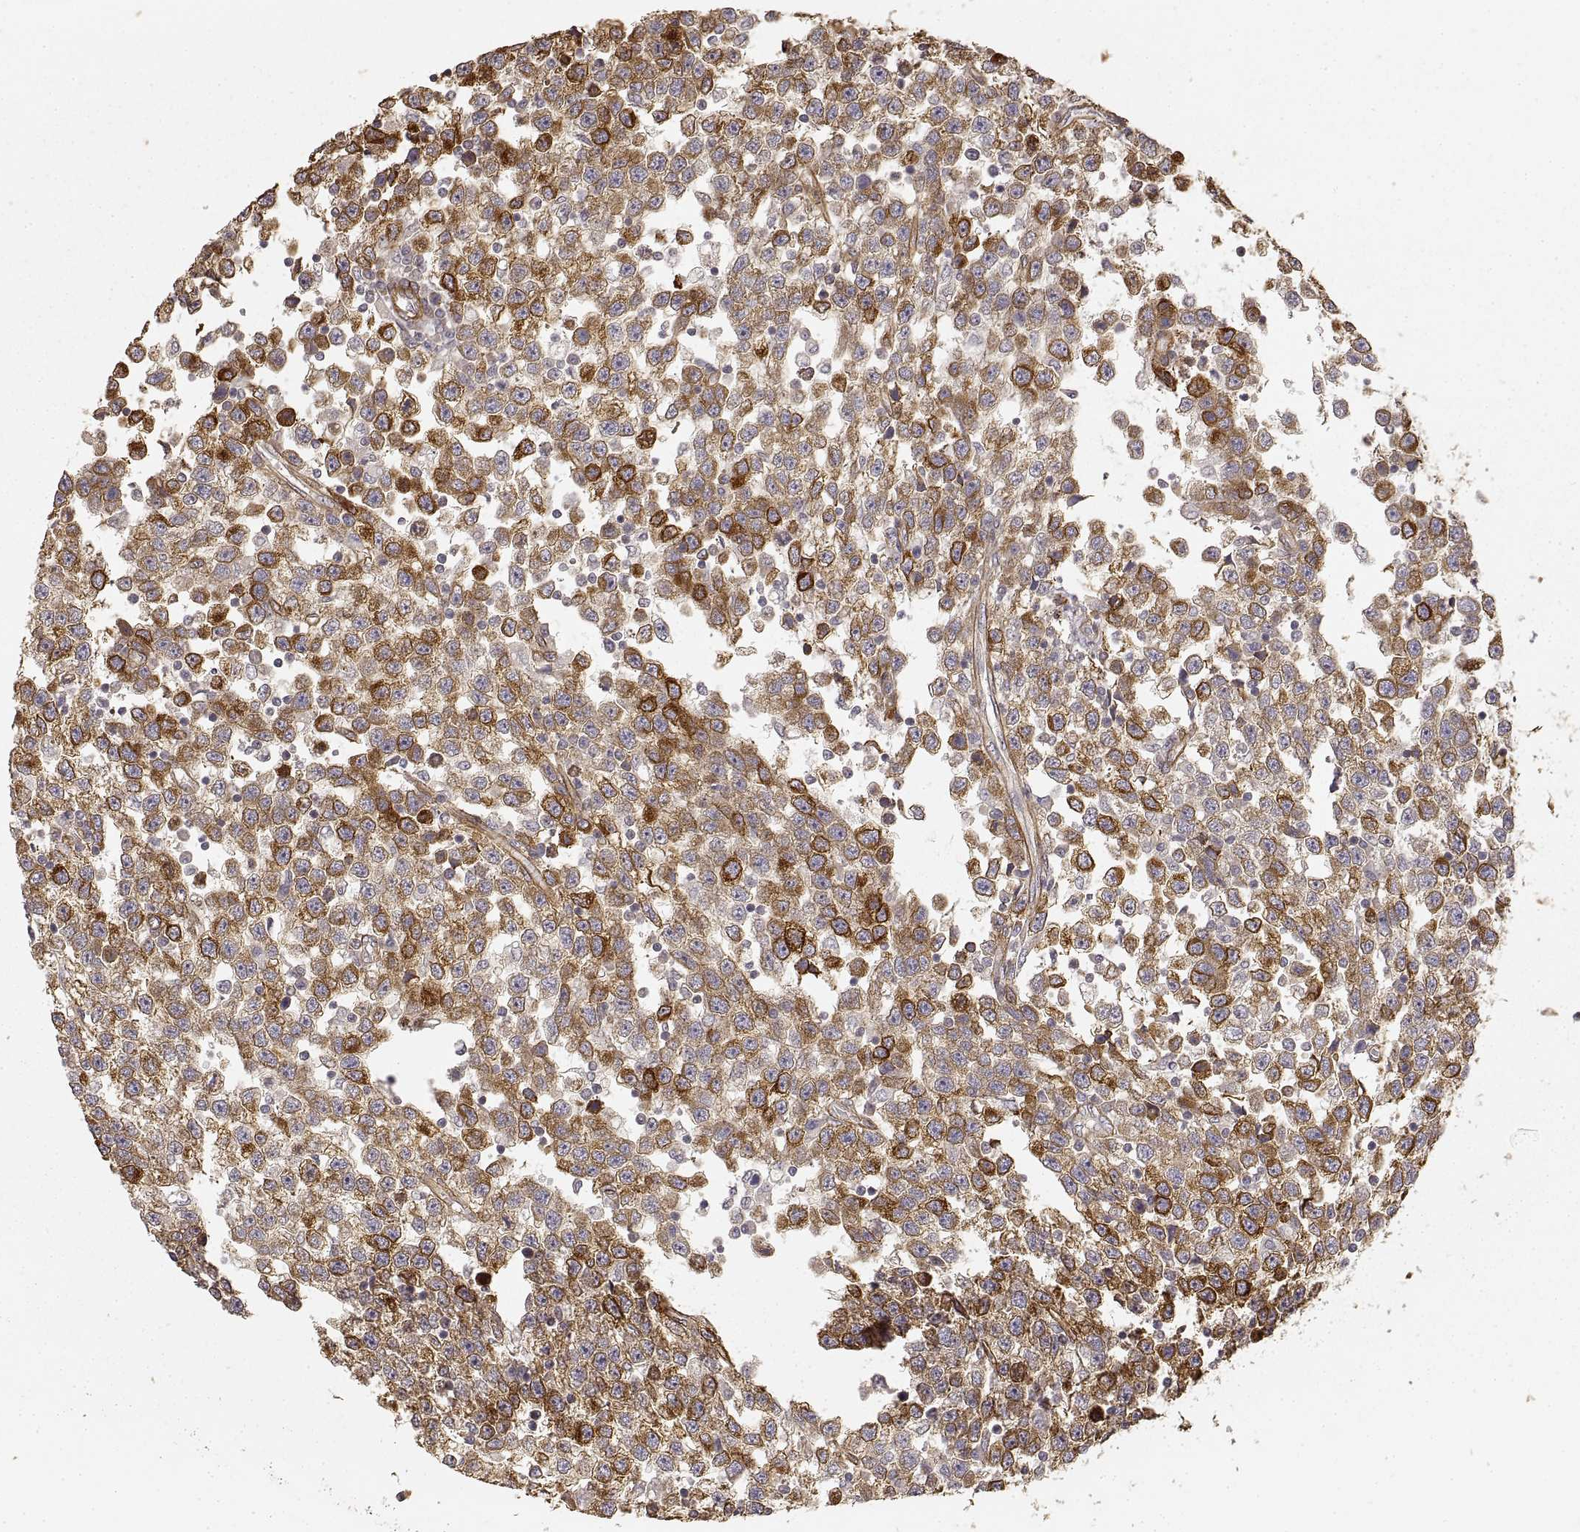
{"staining": {"intensity": "strong", "quantity": ">75%", "location": "cytoplasmic/membranous"}, "tissue": "testis cancer", "cell_type": "Tumor cells", "image_type": "cancer", "snomed": [{"axis": "morphology", "description": "Seminoma, NOS"}, {"axis": "topography", "description": "Testis"}], "caption": "This is a histology image of immunohistochemistry (IHC) staining of testis cancer, which shows strong expression in the cytoplasmic/membranous of tumor cells.", "gene": "LAMA4", "patient": {"sex": "male", "age": 34}}